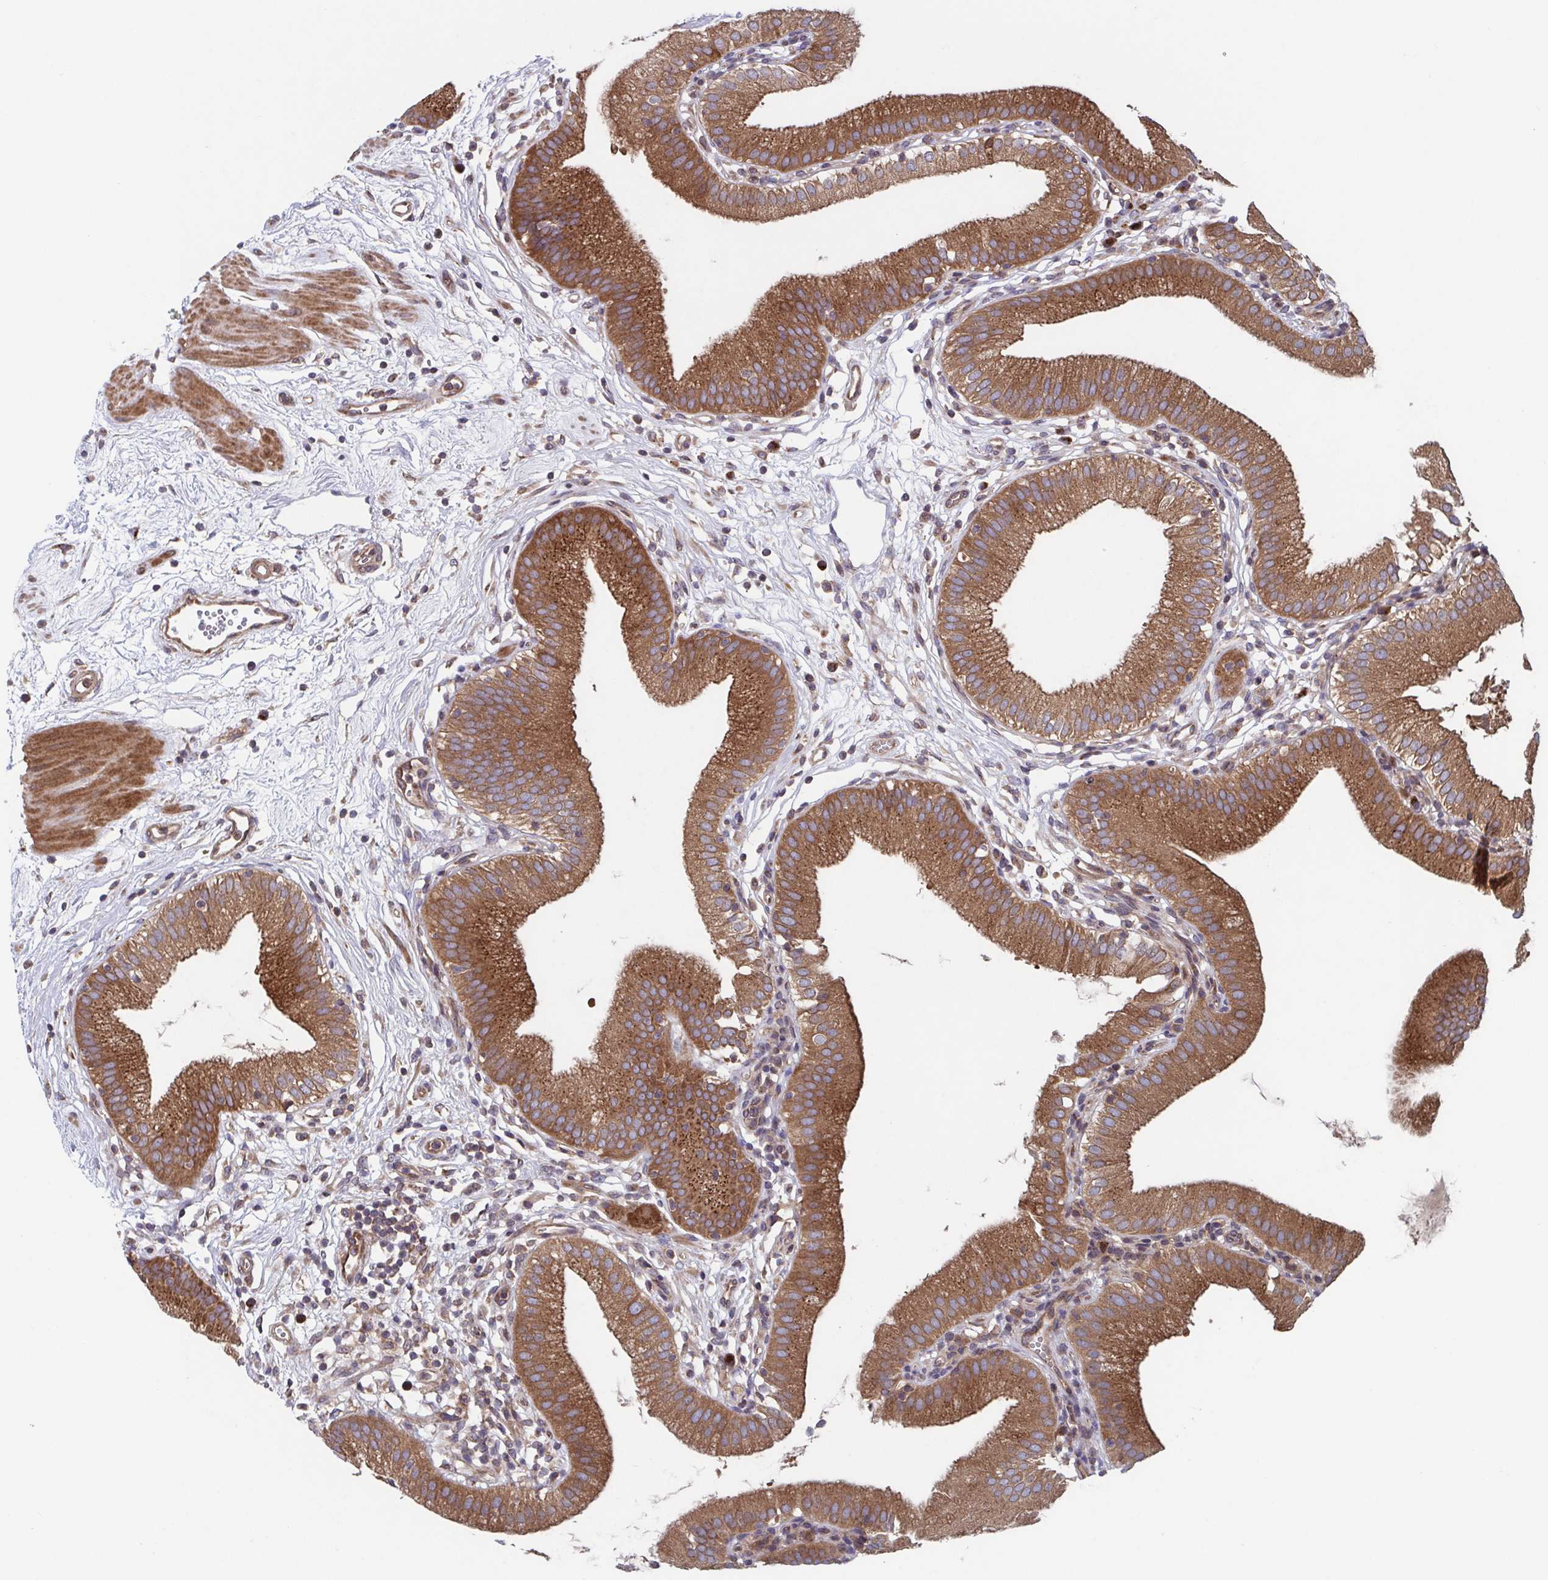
{"staining": {"intensity": "strong", "quantity": ">75%", "location": "cytoplasmic/membranous"}, "tissue": "gallbladder", "cell_type": "Glandular cells", "image_type": "normal", "snomed": [{"axis": "morphology", "description": "Normal tissue, NOS"}, {"axis": "topography", "description": "Gallbladder"}], "caption": "Immunohistochemistry micrograph of normal human gallbladder stained for a protein (brown), which exhibits high levels of strong cytoplasmic/membranous staining in about >75% of glandular cells.", "gene": "COPB1", "patient": {"sex": "female", "age": 65}}